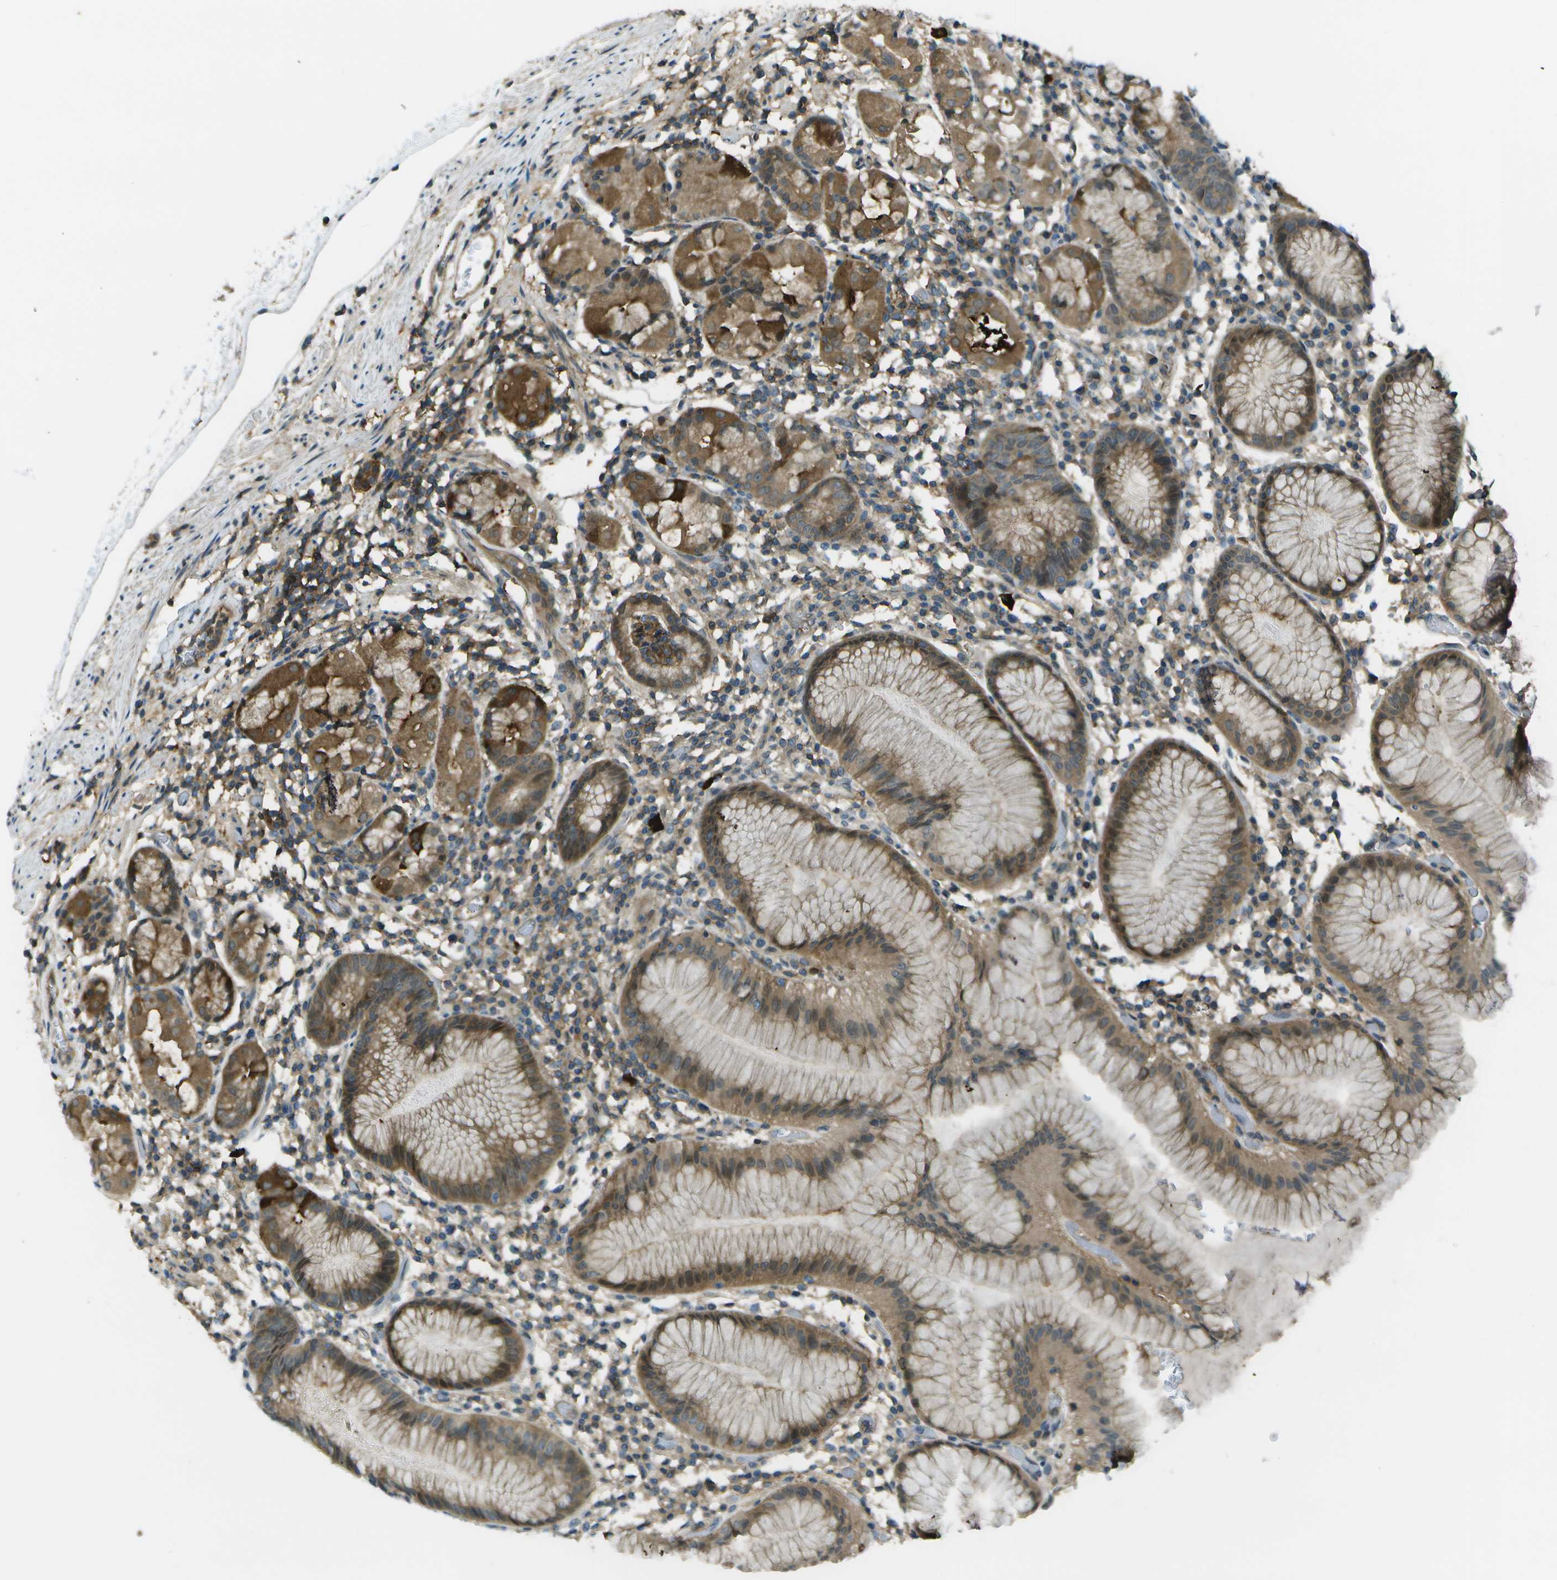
{"staining": {"intensity": "strong", "quantity": "25%-75%", "location": "cytoplasmic/membranous"}, "tissue": "stomach", "cell_type": "Glandular cells", "image_type": "normal", "snomed": [{"axis": "morphology", "description": "Normal tissue, NOS"}, {"axis": "topography", "description": "Stomach"}, {"axis": "topography", "description": "Stomach, lower"}], "caption": "Human stomach stained for a protein (brown) displays strong cytoplasmic/membranous positive positivity in approximately 25%-75% of glandular cells.", "gene": "LRRC66", "patient": {"sex": "female", "age": 75}}